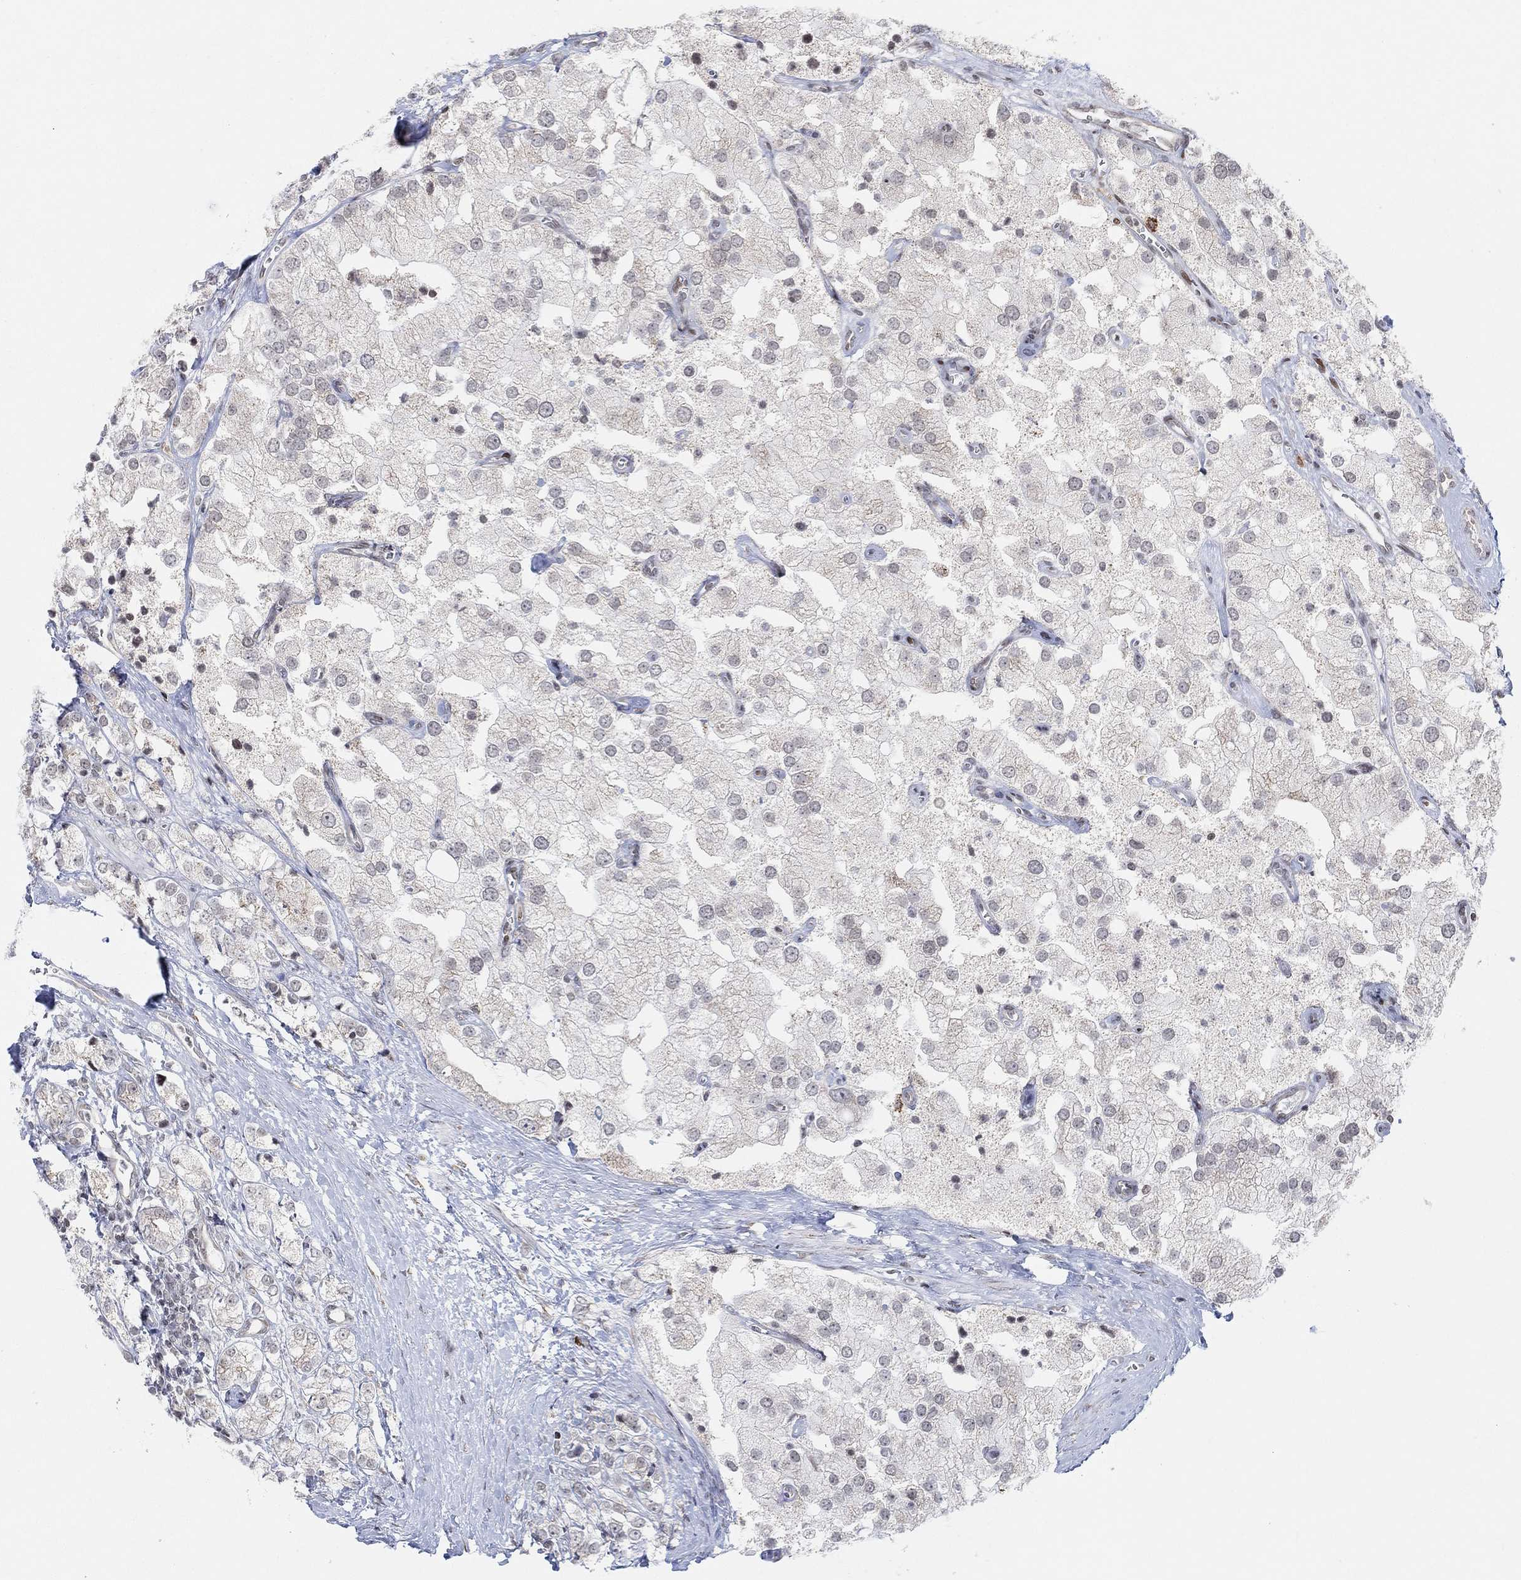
{"staining": {"intensity": "negative", "quantity": "none", "location": "none"}, "tissue": "prostate cancer", "cell_type": "Tumor cells", "image_type": "cancer", "snomed": [{"axis": "morphology", "description": "Adenocarcinoma, NOS"}, {"axis": "topography", "description": "Prostate and seminal vesicle, NOS"}, {"axis": "topography", "description": "Prostate"}], "caption": "Adenocarcinoma (prostate) stained for a protein using immunohistochemistry (IHC) reveals no staining tumor cells.", "gene": "ABHD14A", "patient": {"sex": "male", "age": 79}}